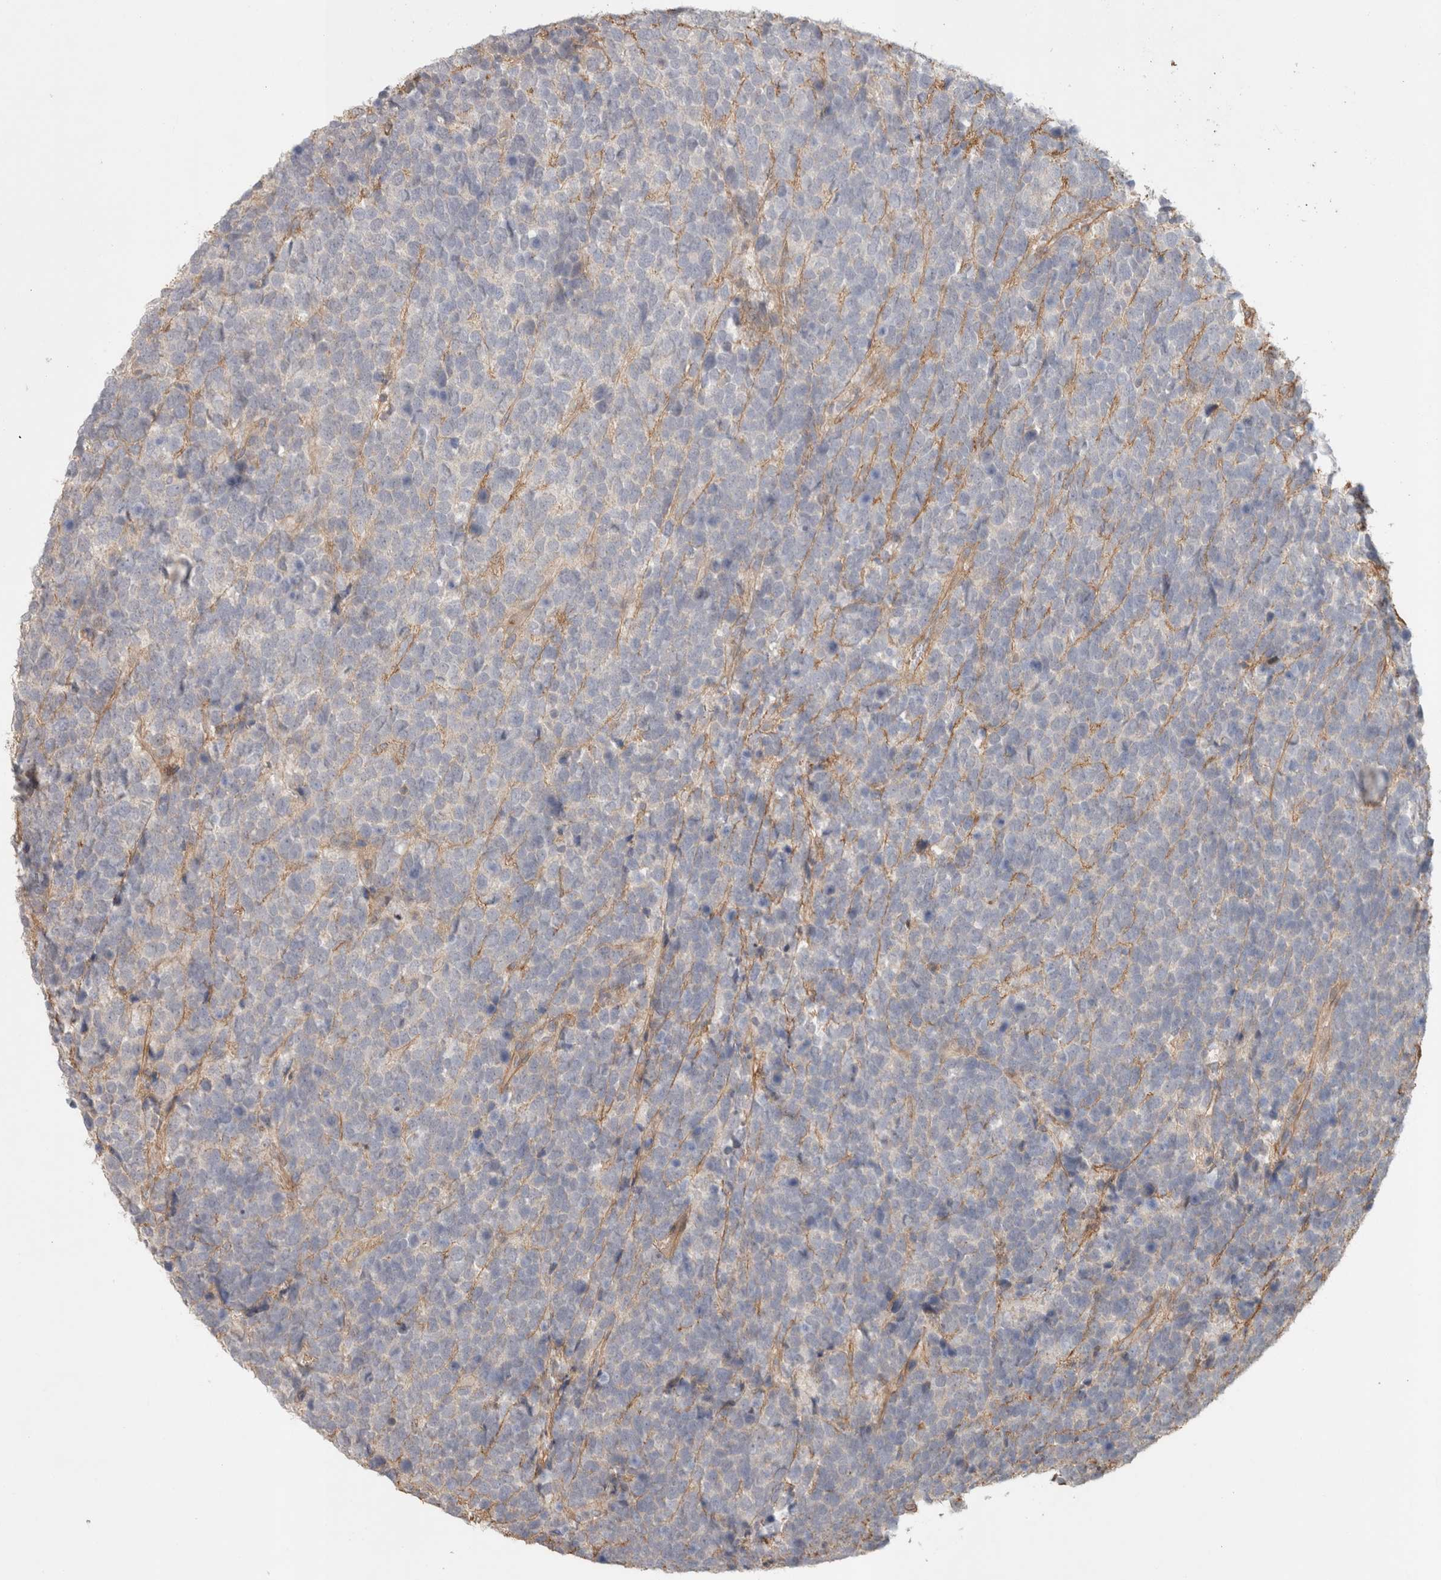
{"staining": {"intensity": "negative", "quantity": "none", "location": "none"}, "tissue": "urothelial cancer", "cell_type": "Tumor cells", "image_type": "cancer", "snomed": [{"axis": "morphology", "description": "Urothelial carcinoma, High grade"}, {"axis": "topography", "description": "Urinary bladder"}], "caption": "Tumor cells are negative for brown protein staining in urothelial cancer.", "gene": "HSPG2", "patient": {"sex": "female", "age": 82}}